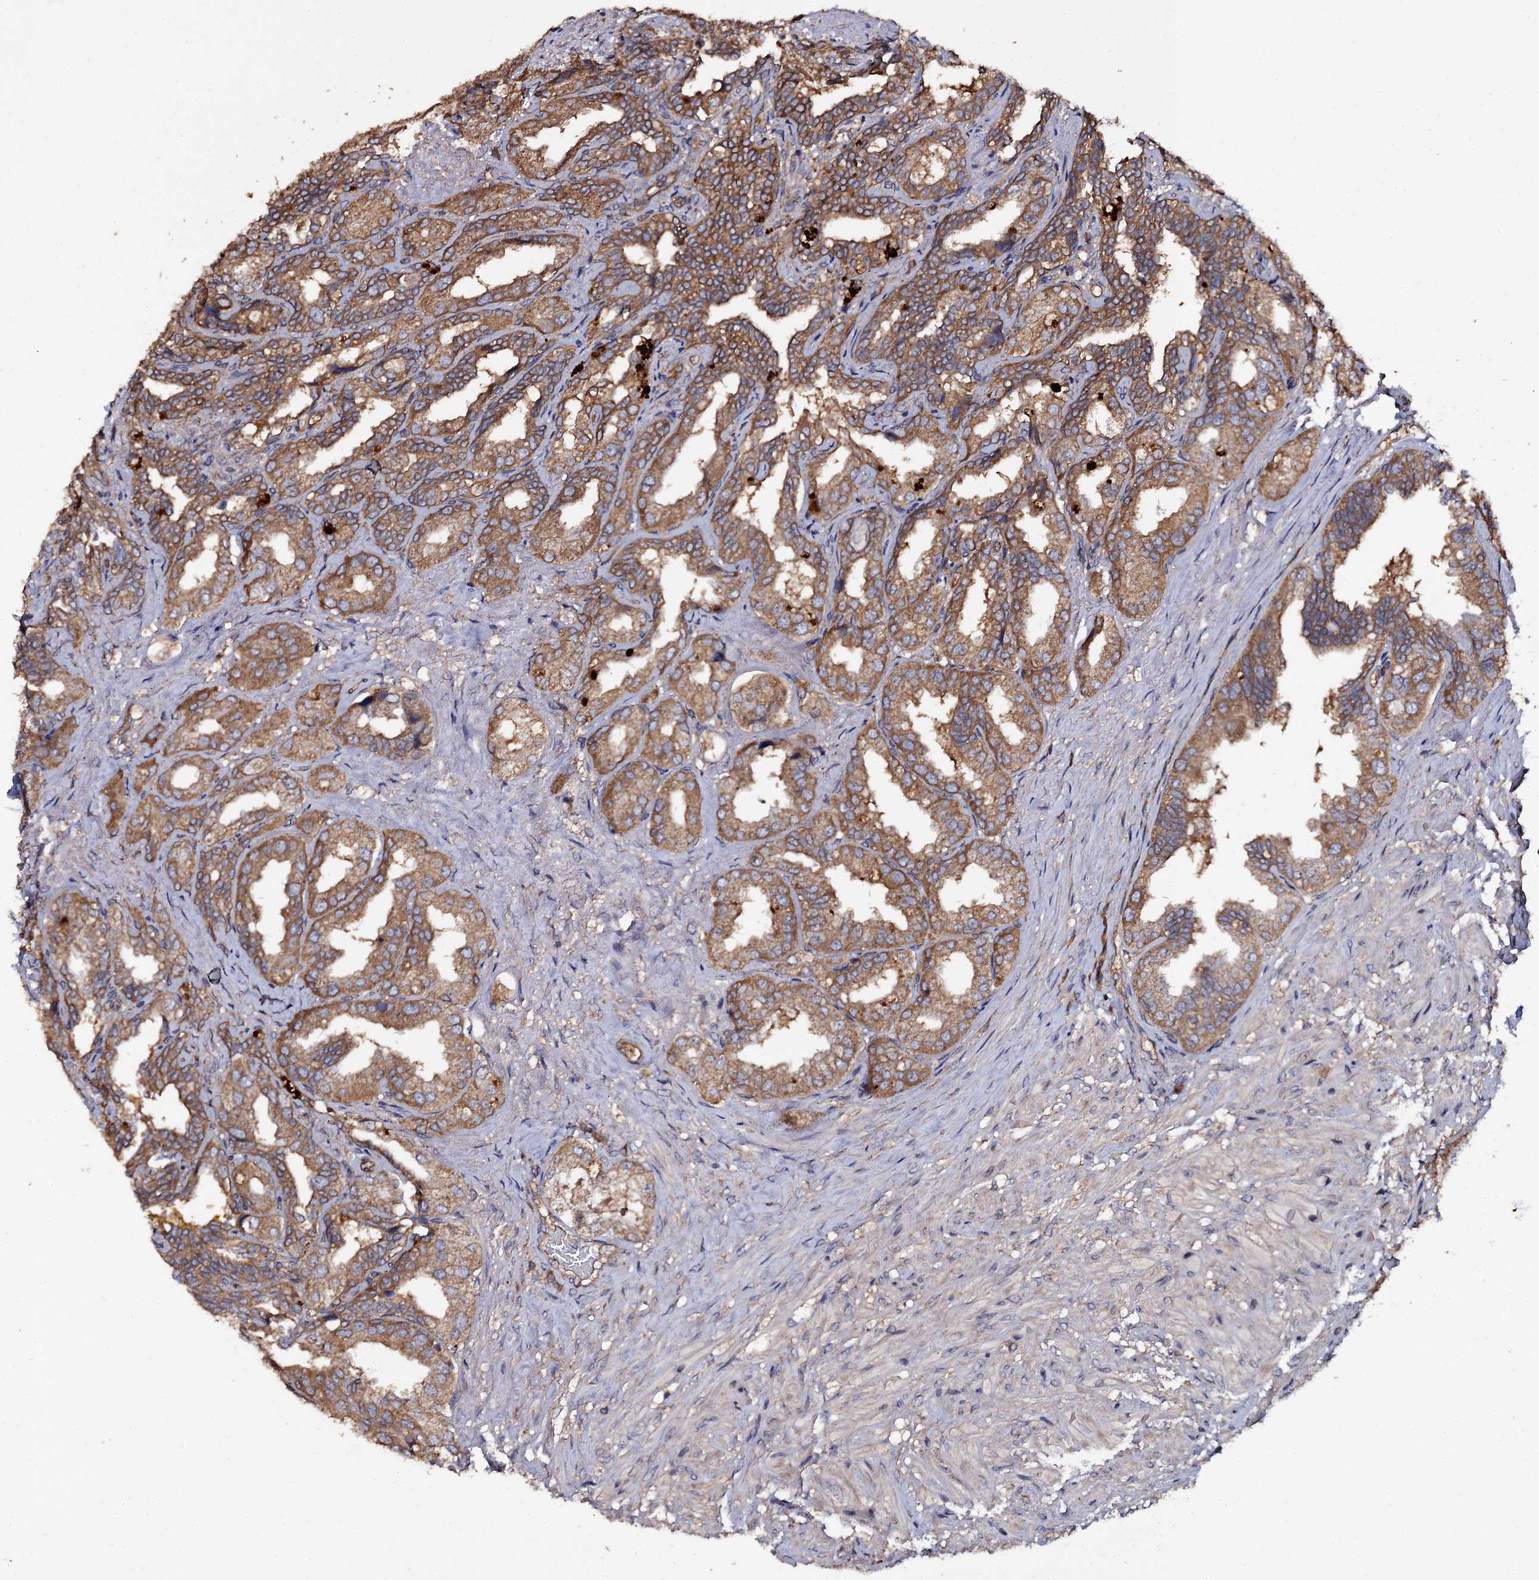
{"staining": {"intensity": "moderate", "quantity": ">75%", "location": "cytoplasmic/membranous"}, "tissue": "seminal vesicle", "cell_type": "Glandular cells", "image_type": "normal", "snomed": [{"axis": "morphology", "description": "Normal tissue, NOS"}, {"axis": "topography", "description": "Seminal veicle"}], "caption": "Immunohistochemical staining of benign seminal vesicle demonstrates >75% levels of moderate cytoplasmic/membranous protein staining in approximately >75% of glandular cells. The protein of interest is stained brown, and the nuclei are stained in blue (DAB IHC with brightfield microscopy, high magnification).", "gene": "TTC23", "patient": {"sex": "male", "age": 63}}